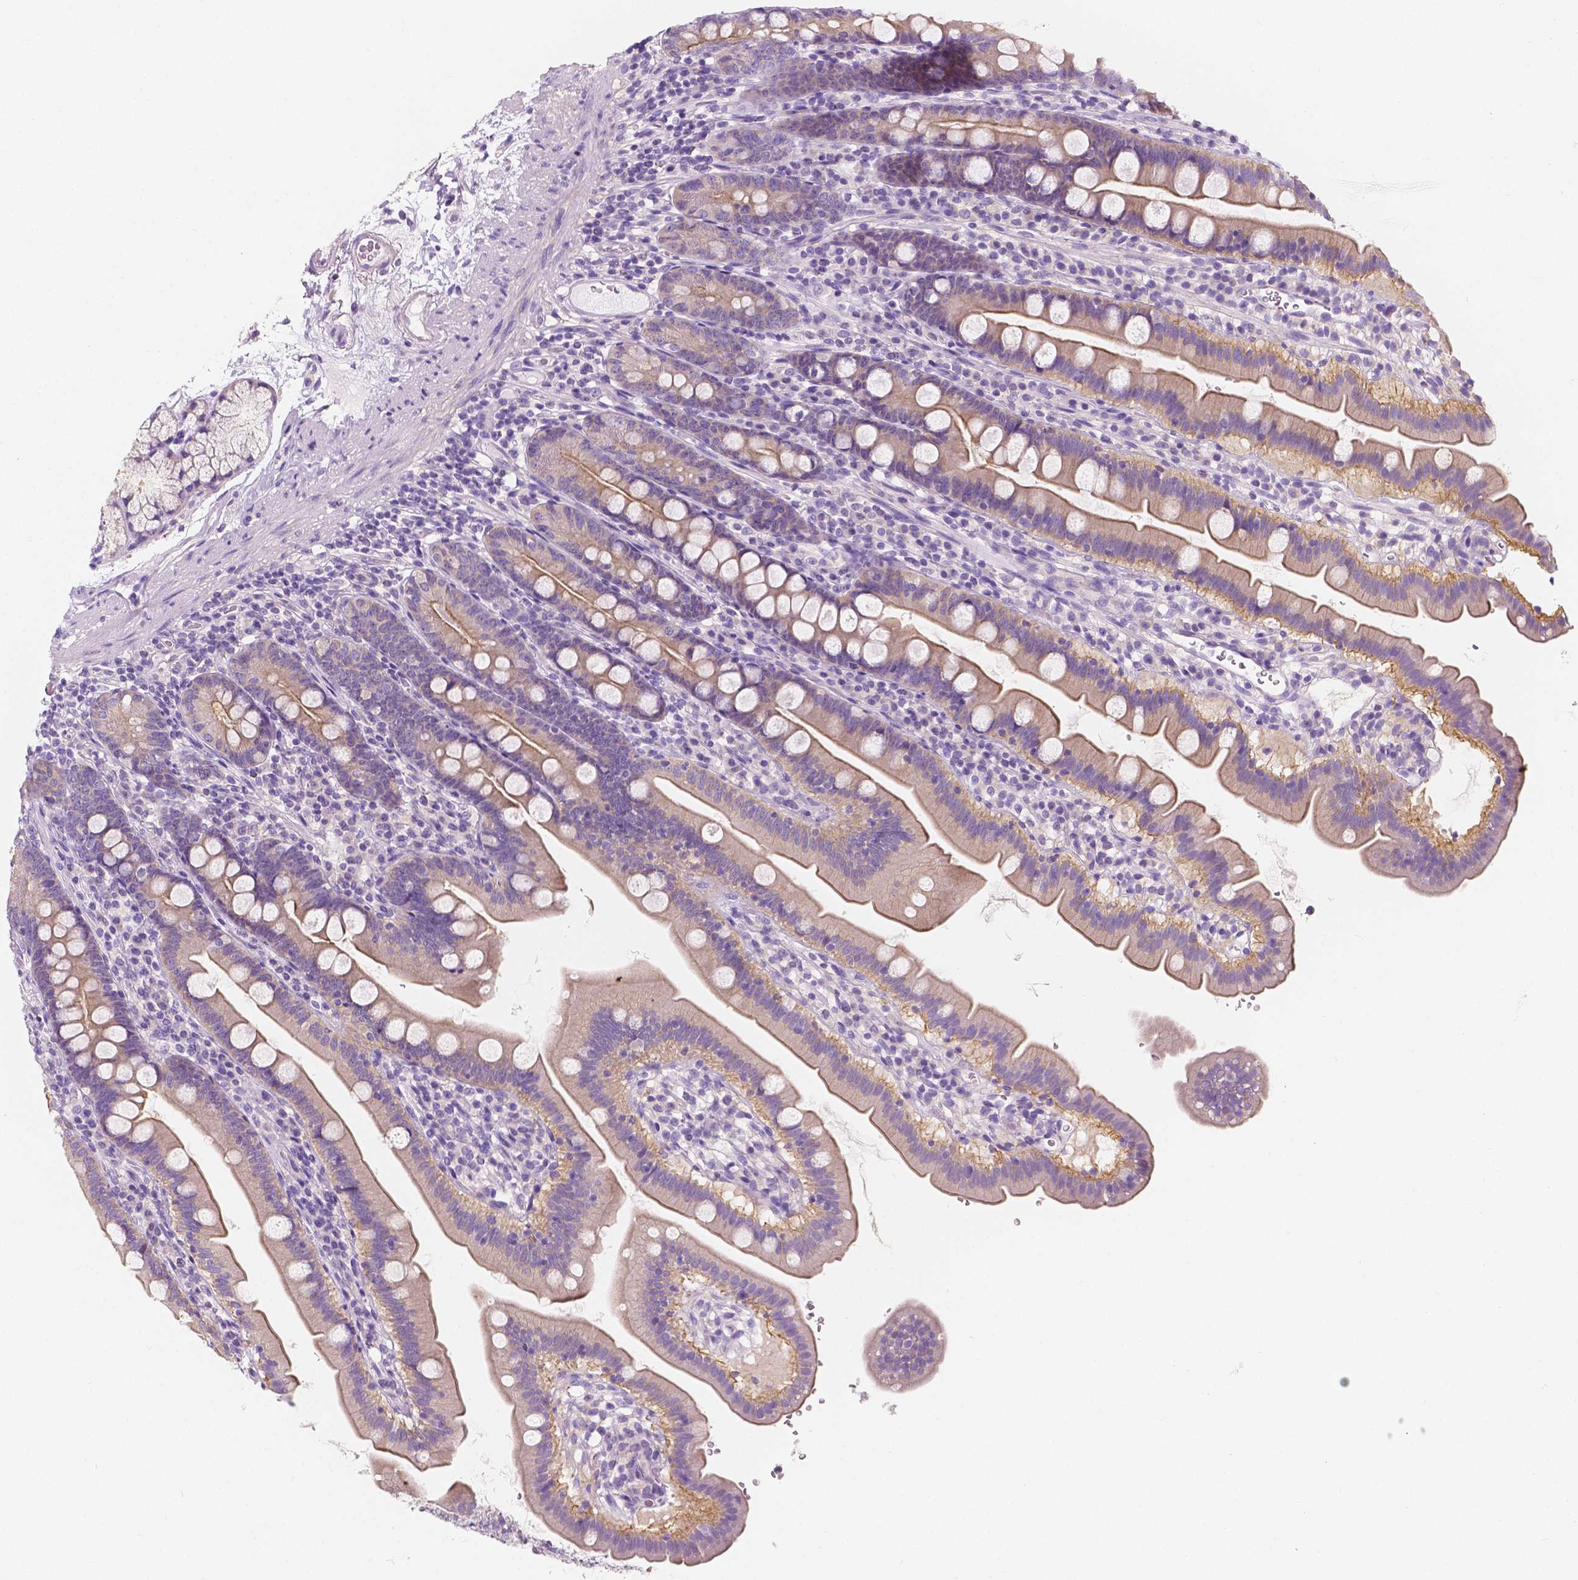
{"staining": {"intensity": "negative", "quantity": "none", "location": "none"}, "tissue": "duodenum", "cell_type": "Glandular cells", "image_type": "normal", "snomed": [{"axis": "morphology", "description": "Normal tissue, NOS"}, {"axis": "topography", "description": "Duodenum"}], "caption": "This is a micrograph of IHC staining of benign duodenum, which shows no staining in glandular cells.", "gene": "SIRT2", "patient": {"sex": "female", "age": 67}}